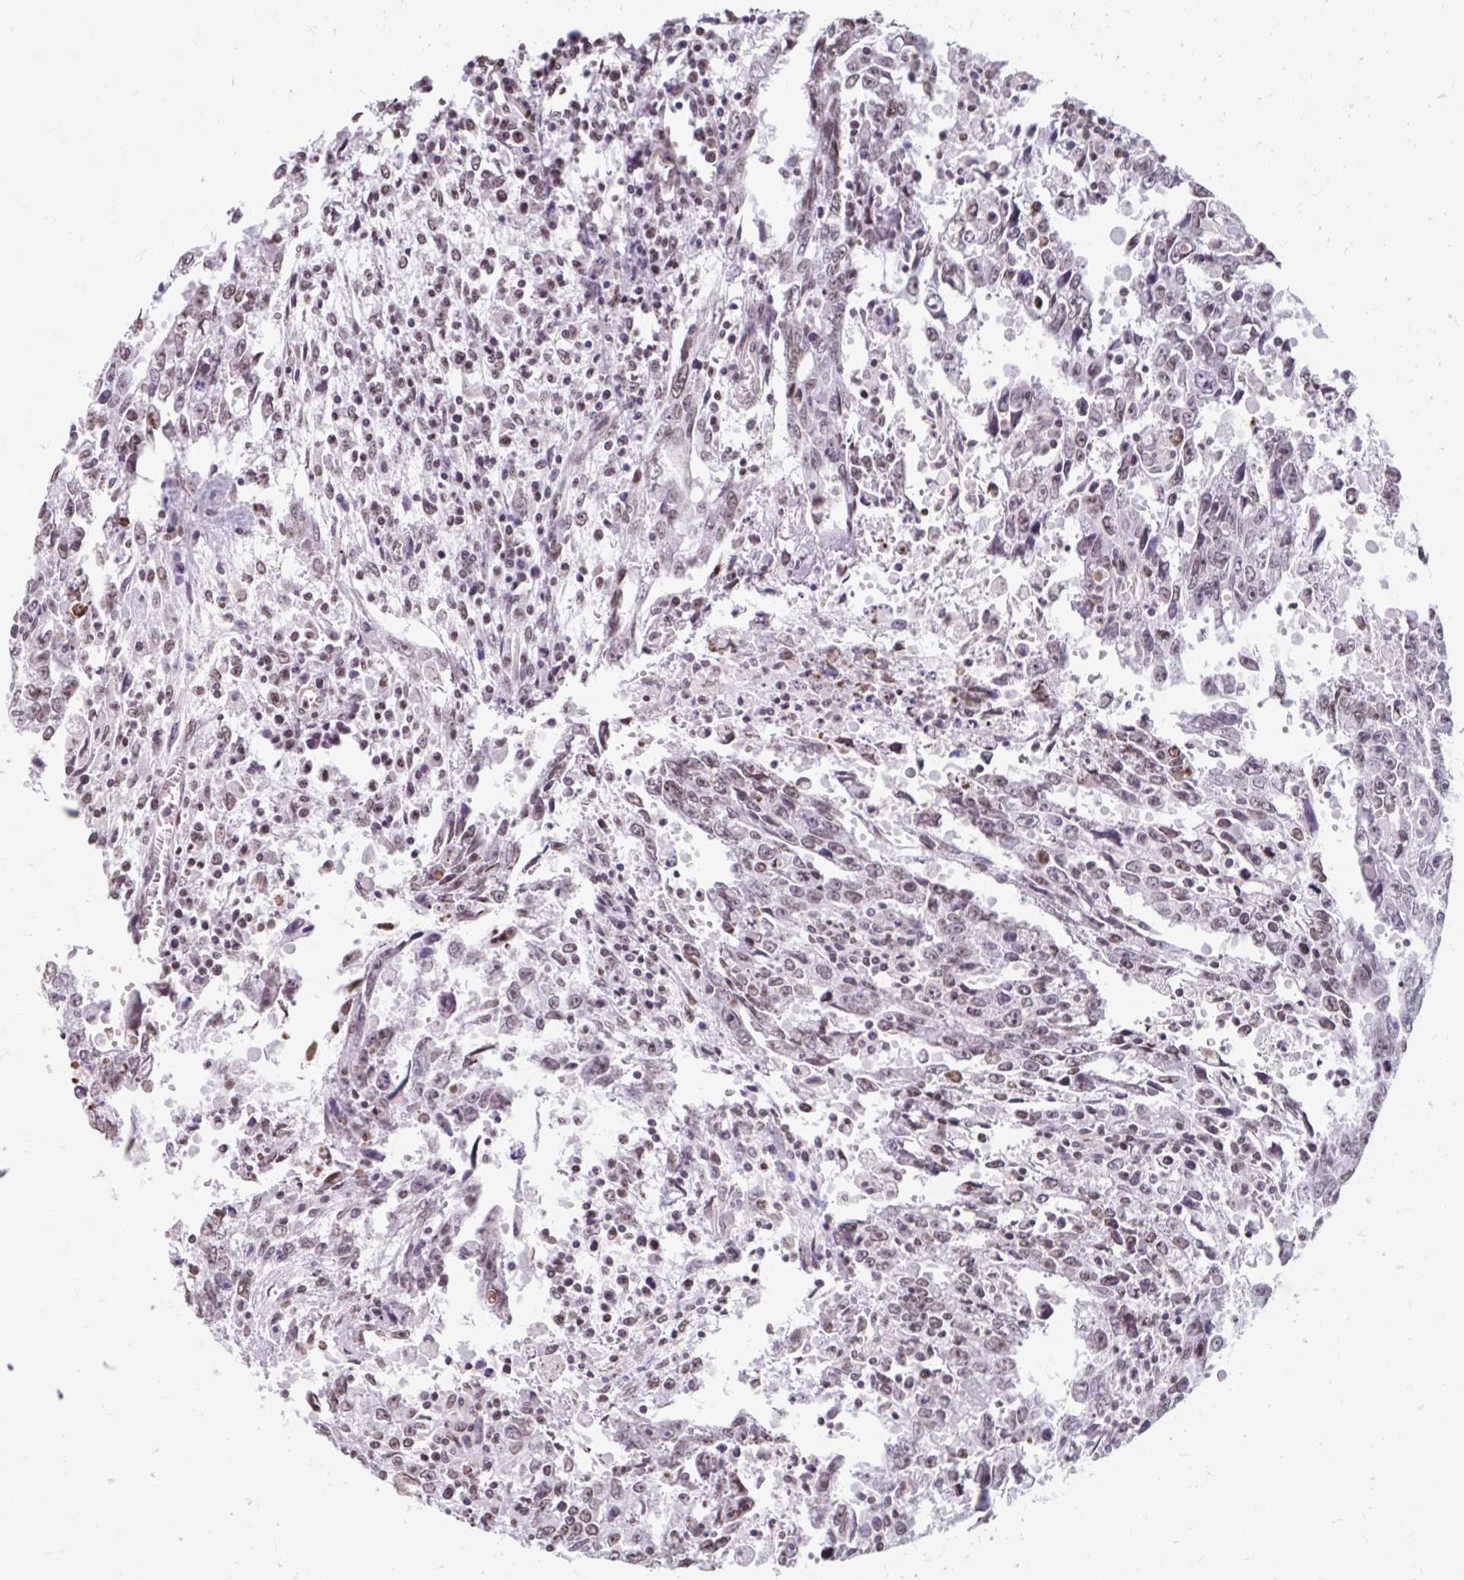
{"staining": {"intensity": "weak", "quantity": "25%-75%", "location": "nuclear"}, "tissue": "testis cancer", "cell_type": "Tumor cells", "image_type": "cancer", "snomed": [{"axis": "morphology", "description": "Carcinoma, Embryonal, NOS"}, {"axis": "topography", "description": "Testis"}], "caption": "DAB (3,3'-diaminobenzidine) immunohistochemical staining of human testis cancer (embryonal carcinoma) demonstrates weak nuclear protein staining in about 25%-75% of tumor cells.", "gene": "ORC3", "patient": {"sex": "male", "age": 22}}